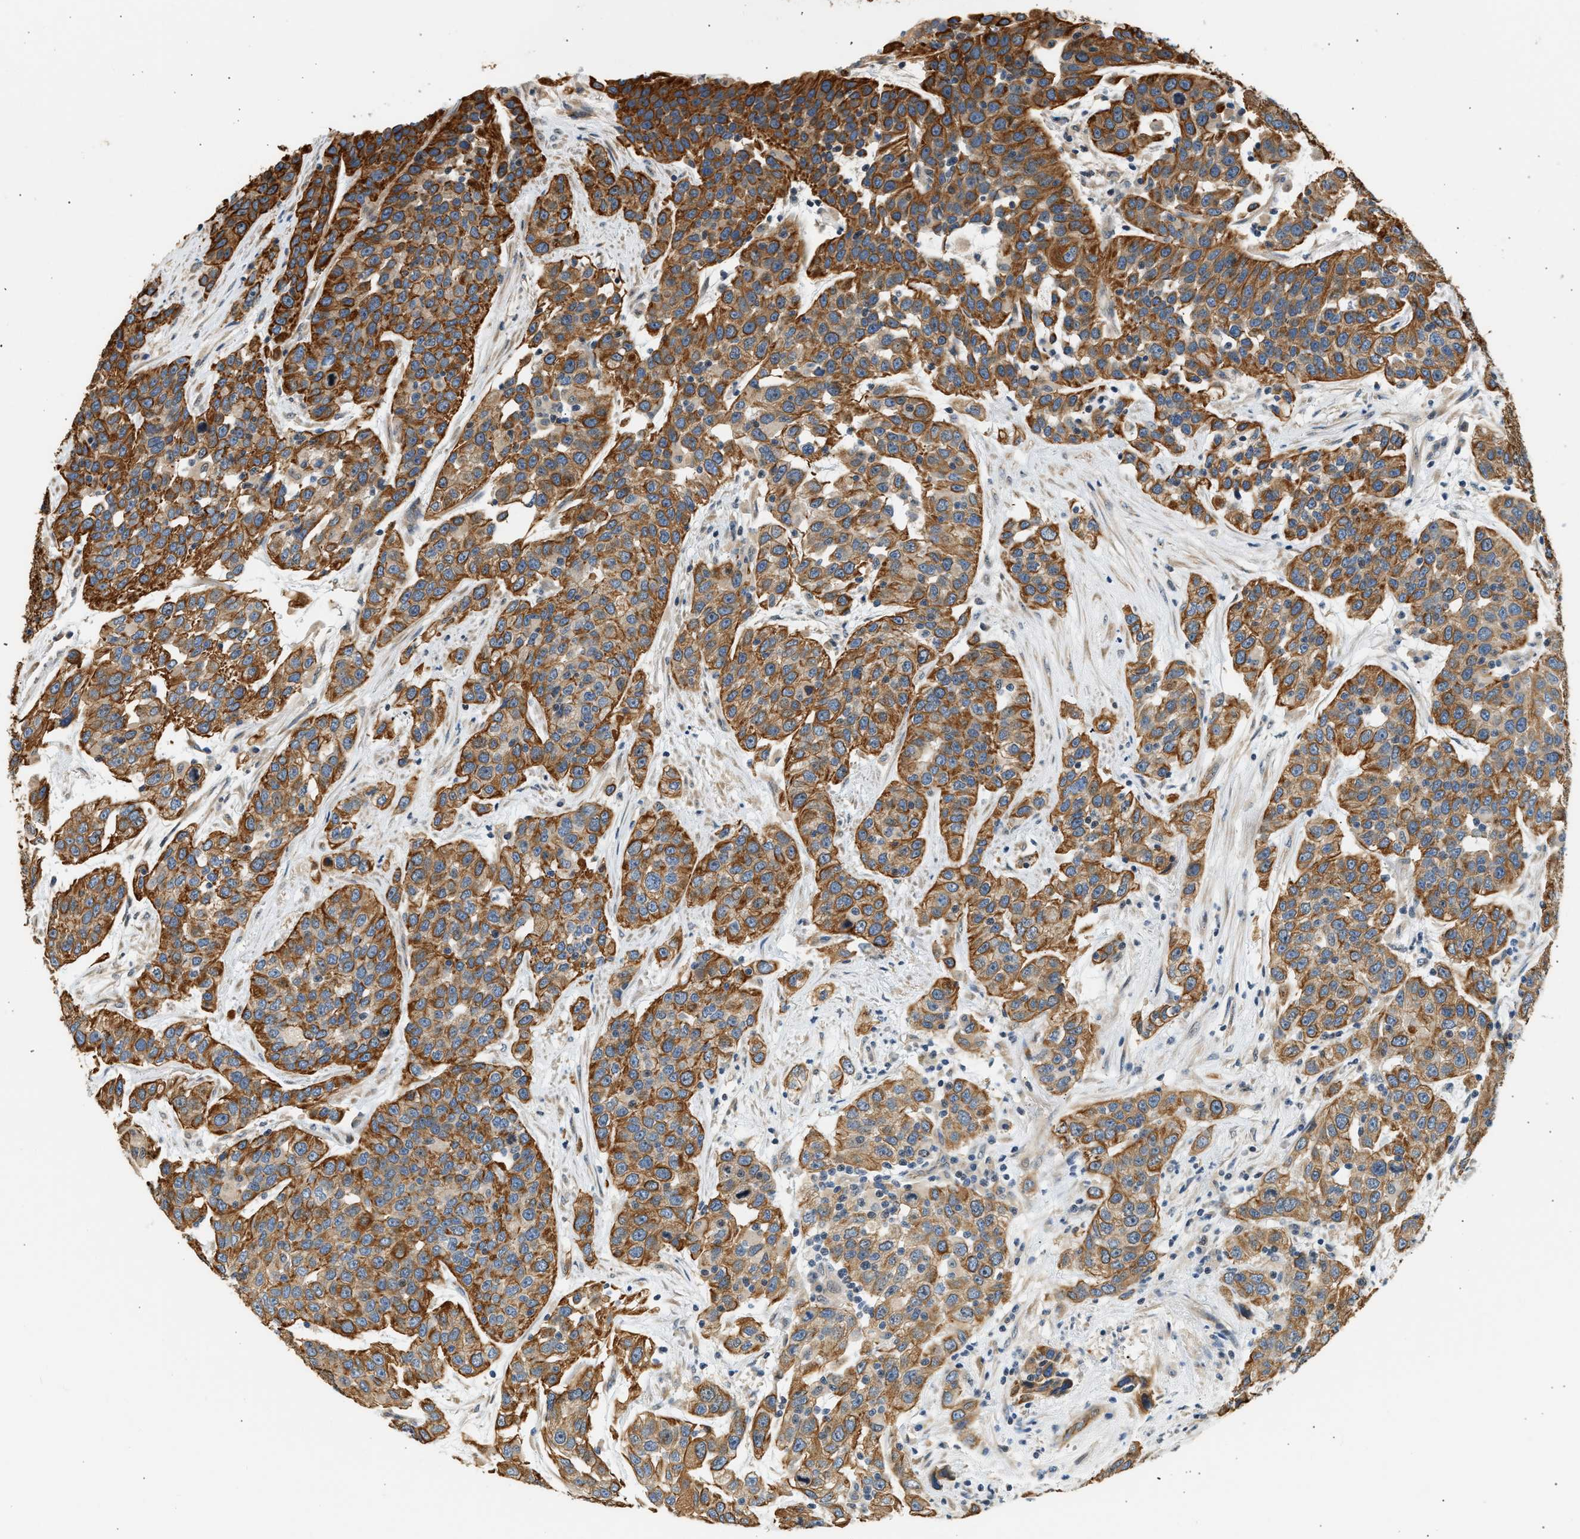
{"staining": {"intensity": "strong", "quantity": ">75%", "location": "cytoplasmic/membranous"}, "tissue": "urothelial cancer", "cell_type": "Tumor cells", "image_type": "cancer", "snomed": [{"axis": "morphology", "description": "Urothelial carcinoma, High grade"}, {"axis": "topography", "description": "Urinary bladder"}], "caption": "DAB immunohistochemical staining of urothelial cancer reveals strong cytoplasmic/membranous protein staining in about >75% of tumor cells. (Brightfield microscopy of DAB IHC at high magnification).", "gene": "WDR31", "patient": {"sex": "female", "age": 80}}